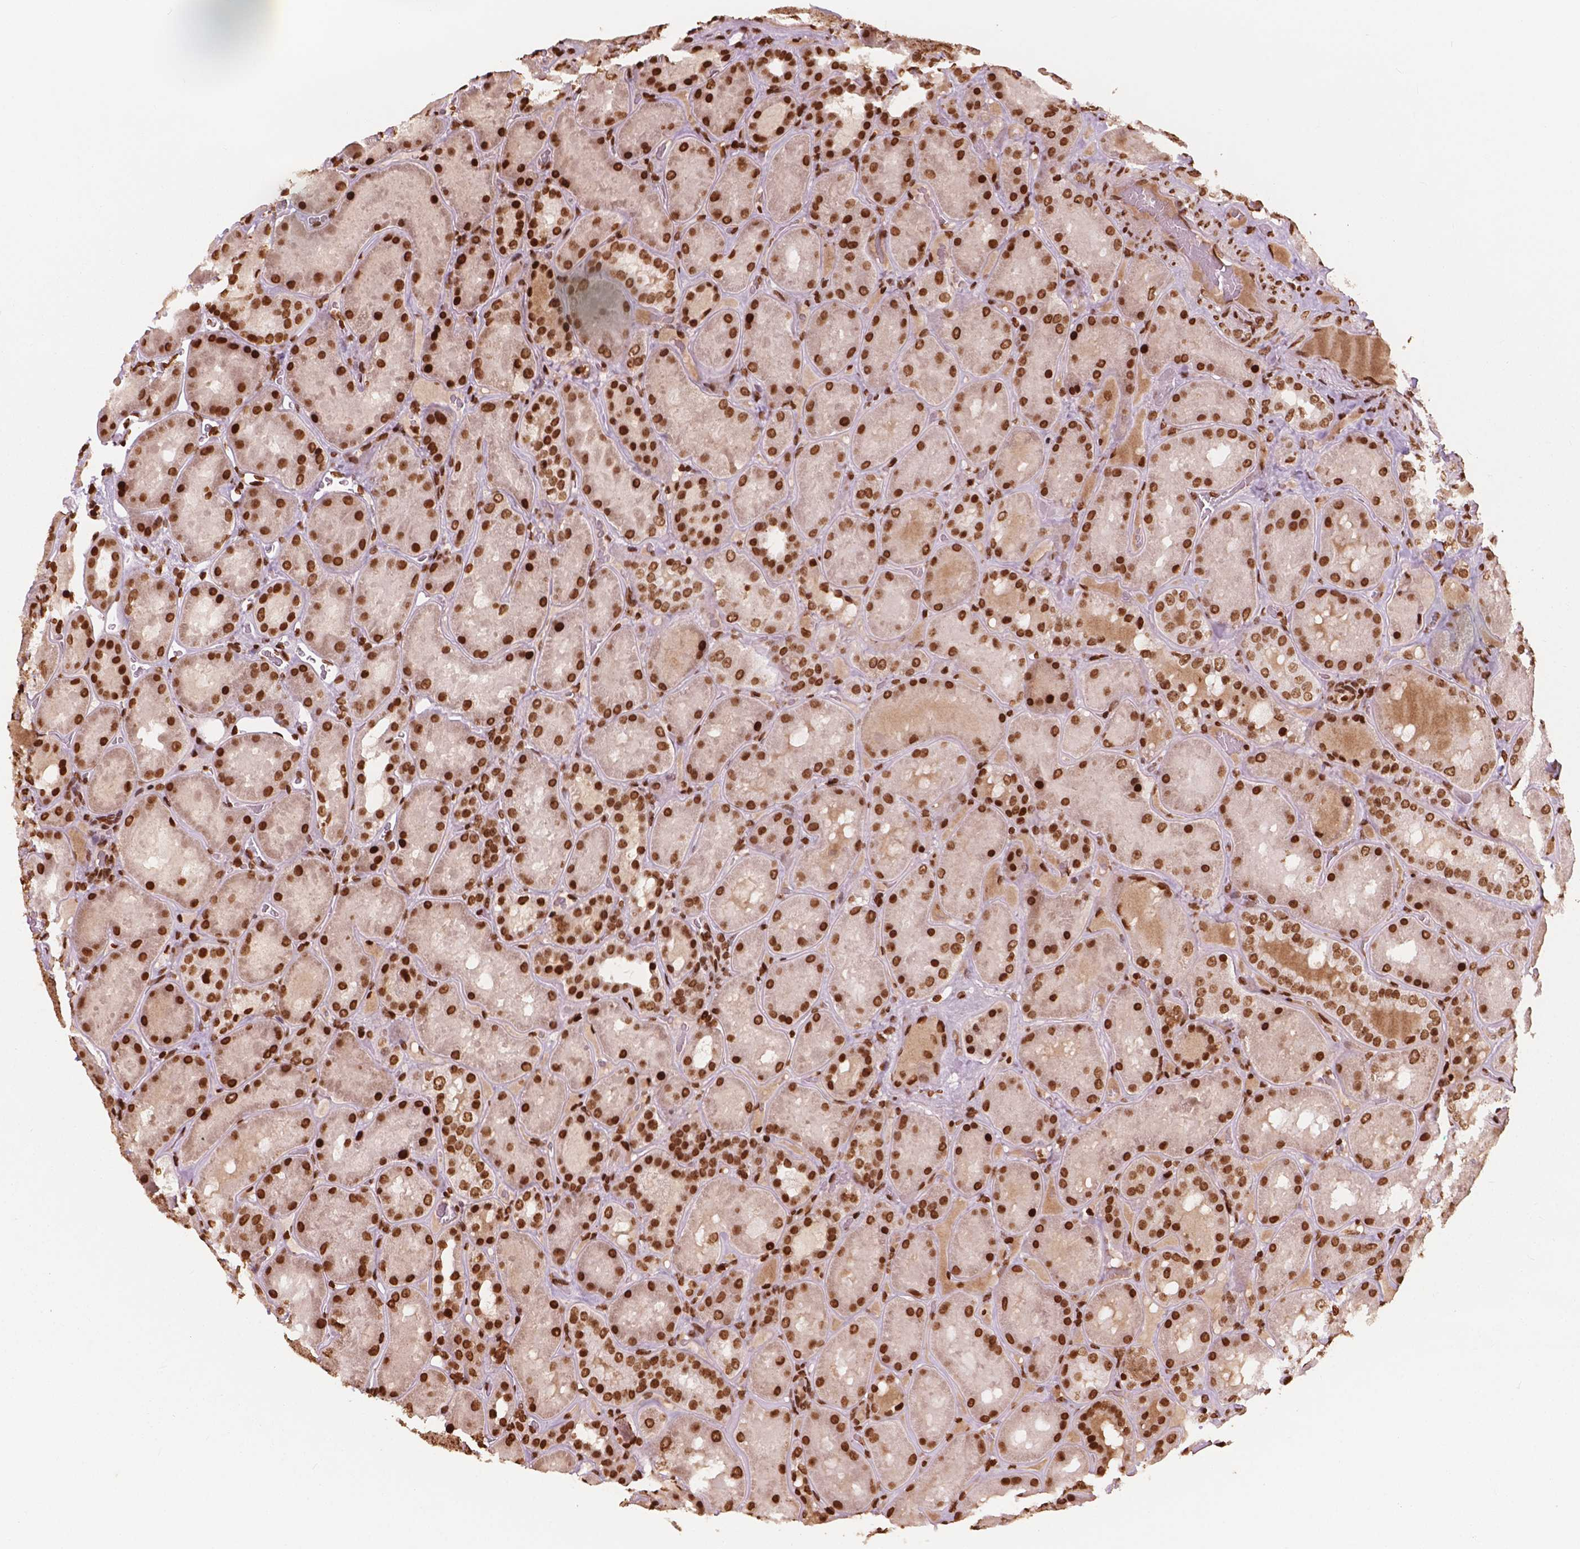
{"staining": {"intensity": "strong", "quantity": "25%-75%", "location": "nuclear"}, "tissue": "kidney", "cell_type": "Cells in glomeruli", "image_type": "normal", "snomed": [{"axis": "morphology", "description": "Normal tissue, NOS"}, {"axis": "topography", "description": "Kidney"}], "caption": "Cells in glomeruli show strong nuclear expression in about 25%-75% of cells in unremarkable kidney.", "gene": "H3C7", "patient": {"sex": "male", "age": 73}}